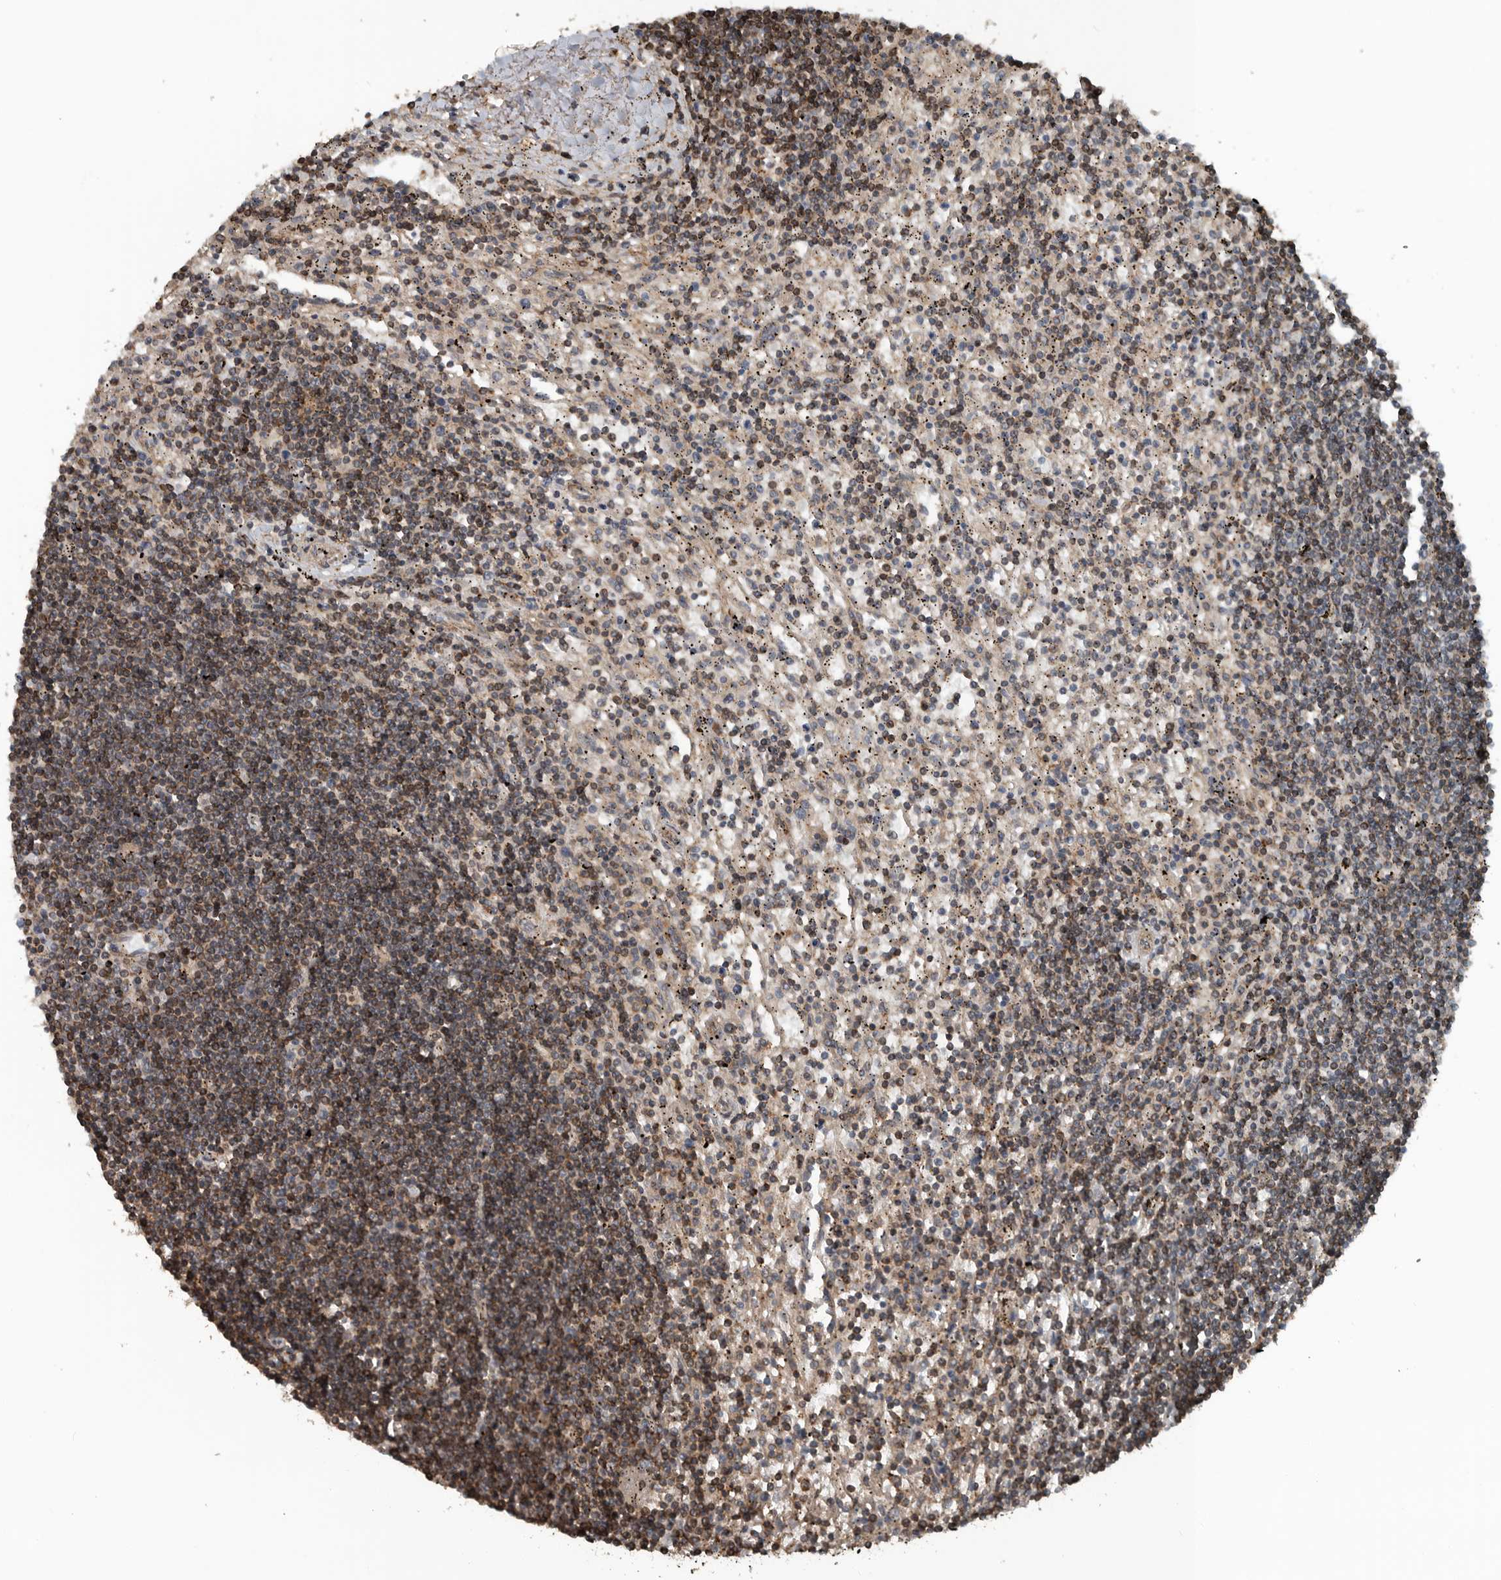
{"staining": {"intensity": "moderate", "quantity": "25%-75%", "location": "cytoplasmic/membranous"}, "tissue": "lymphoma", "cell_type": "Tumor cells", "image_type": "cancer", "snomed": [{"axis": "morphology", "description": "Malignant lymphoma, non-Hodgkin's type, Low grade"}, {"axis": "topography", "description": "Spleen"}], "caption": "Immunohistochemical staining of human lymphoma reveals moderate cytoplasmic/membranous protein positivity in about 25%-75% of tumor cells. Using DAB (brown) and hematoxylin (blue) stains, captured at high magnification using brightfield microscopy.", "gene": "AMFR", "patient": {"sex": "male", "age": 76}}